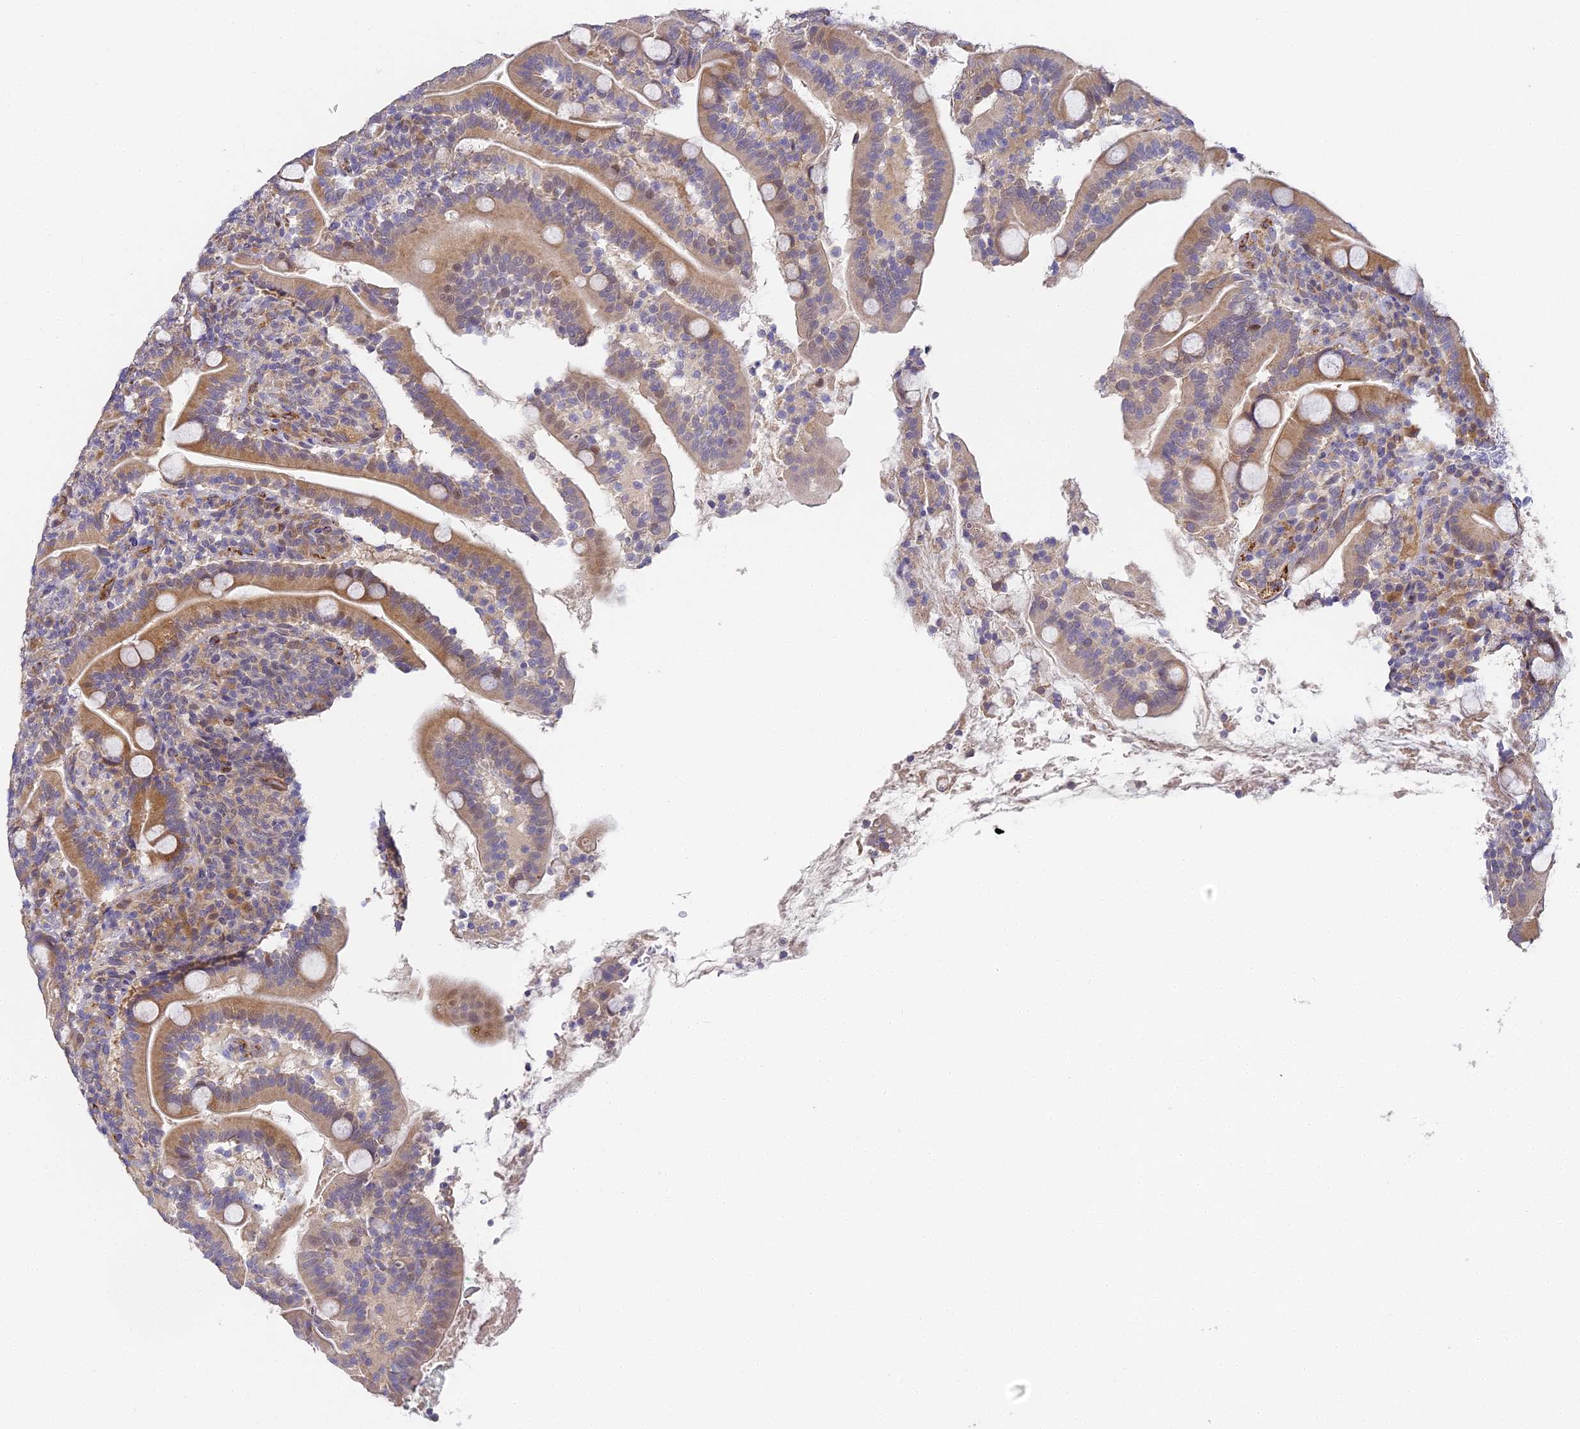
{"staining": {"intensity": "moderate", "quantity": ">75%", "location": "cytoplasmic/membranous"}, "tissue": "duodenum", "cell_type": "Glandular cells", "image_type": "normal", "snomed": [{"axis": "morphology", "description": "Normal tissue, NOS"}, {"axis": "topography", "description": "Duodenum"}], "caption": "The photomicrograph reveals immunohistochemical staining of normal duodenum. There is moderate cytoplasmic/membranous positivity is seen in approximately >75% of glandular cells.", "gene": "DNAAF10", "patient": {"sex": "male", "age": 35}}